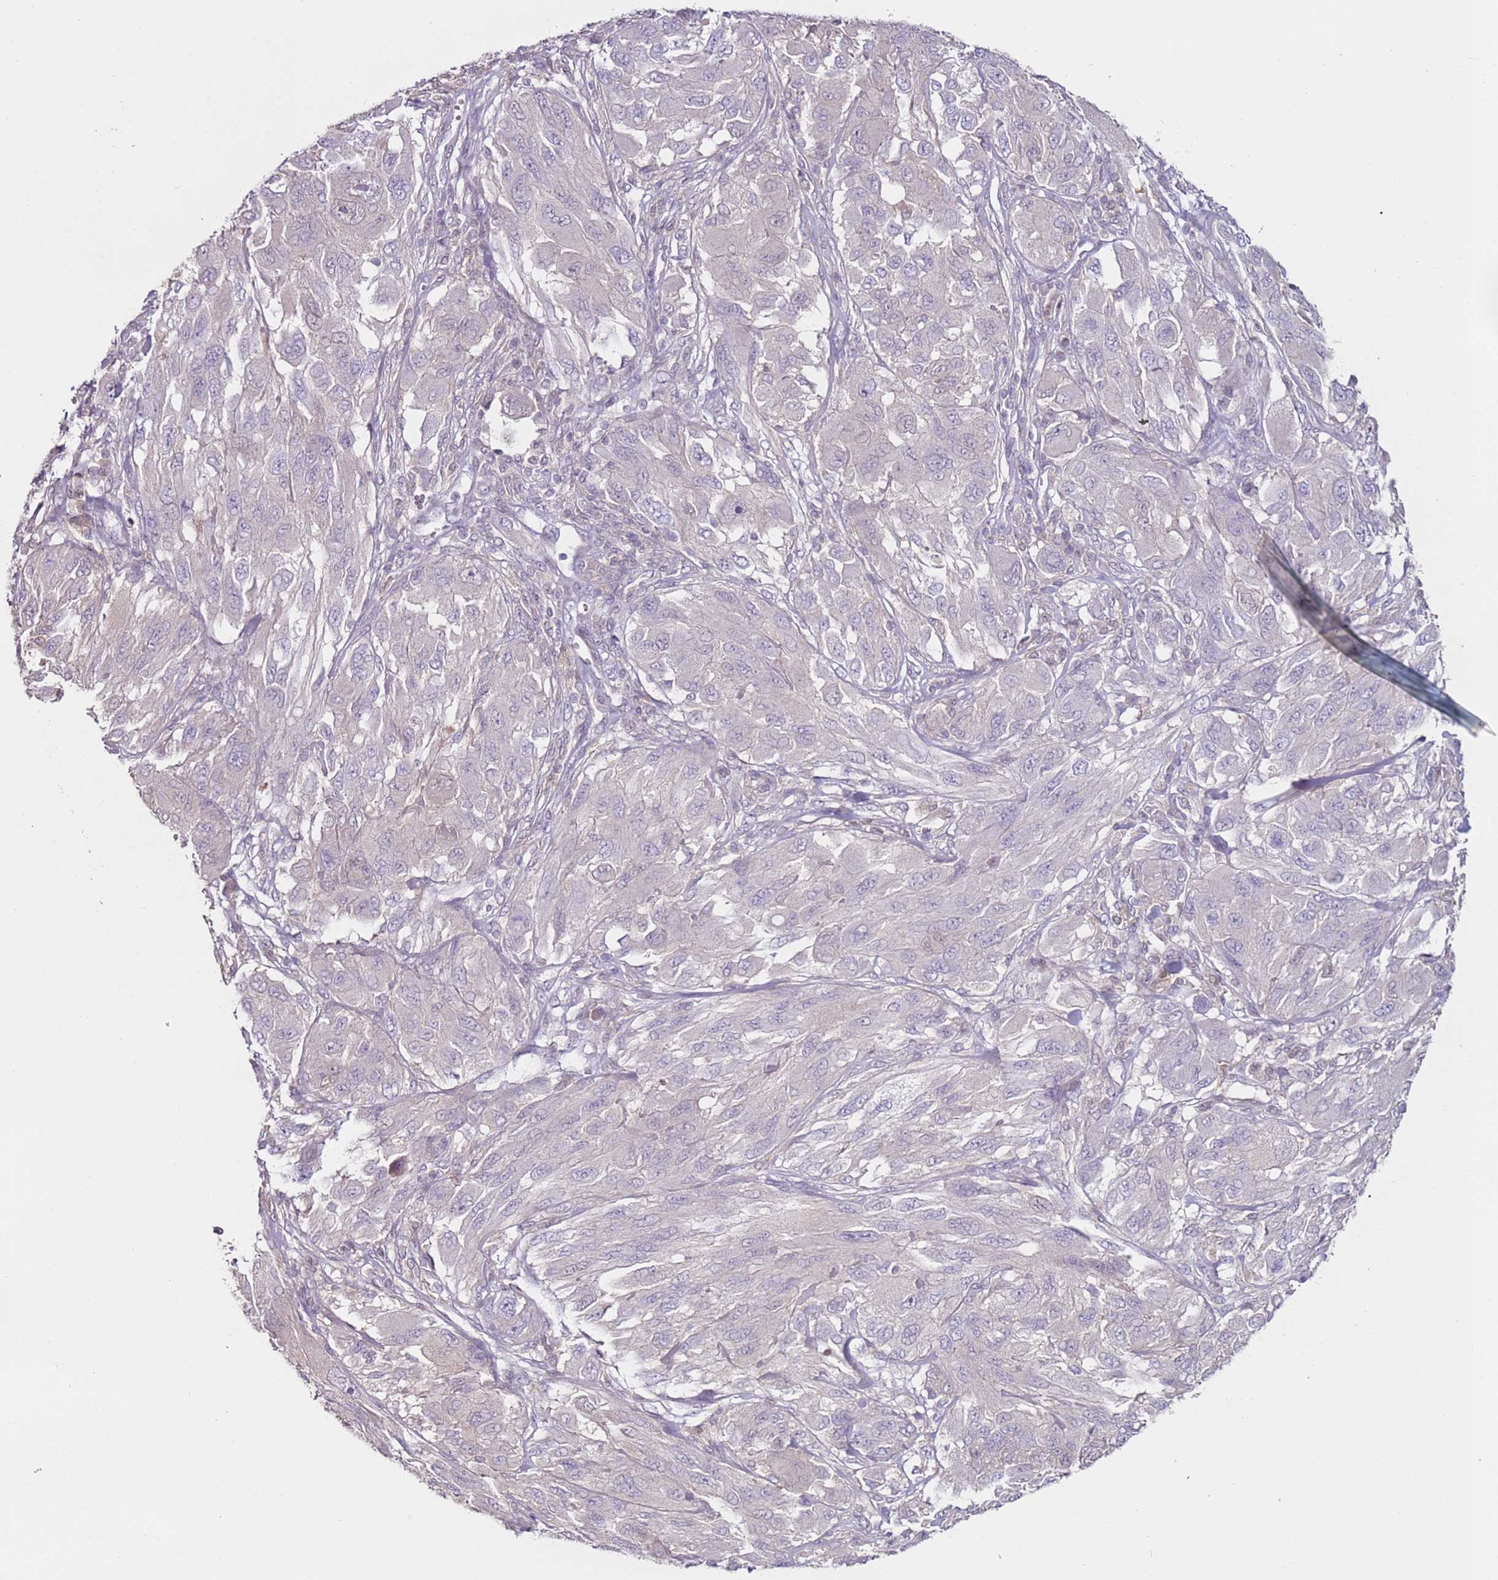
{"staining": {"intensity": "negative", "quantity": "none", "location": "none"}, "tissue": "melanoma", "cell_type": "Tumor cells", "image_type": "cancer", "snomed": [{"axis": "morphology", "description": "Malignant melanoma, NOS"}, {"axis": "topography", "description": "Skin"}], "caption": "This is a image of immunohistochemistry staining of malignant melanoma, which shows no positivity in tumor cells. (Stains: DAB (3,3'-diaminobenzidine) IHC with hematoxylin counter stain, Microscopy: brightfield microscopy at high magnification).", "gene": "MDH1", "patient": {"sex": "female", "age": 91}}